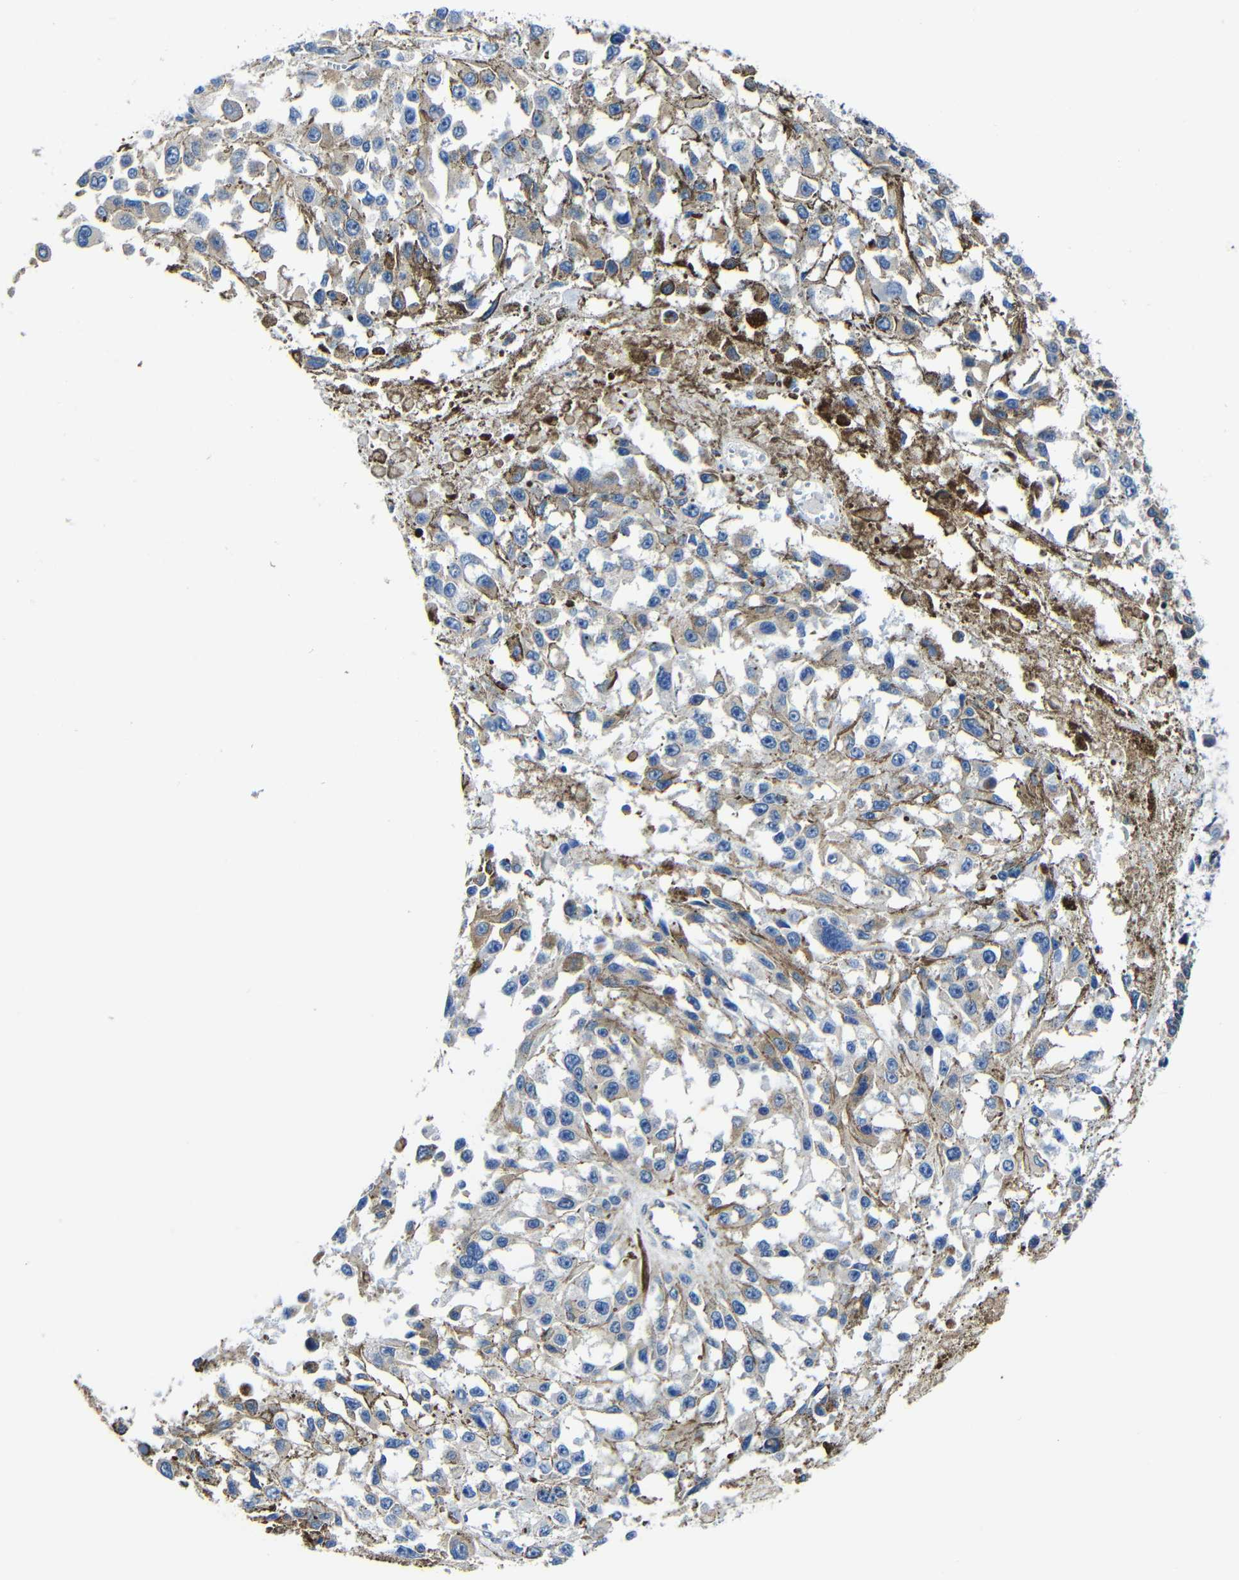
{"staining": {"intensity": "weak", "quantity": "<25%", "location": "cytoplasmic/membranous"}, "tissue": "melanoma", "cell_type": "Tumor cells", "image_type": "cancer", "snomed": [{"axis": "morphology", "description": "Malignant melanoma, Metastatic site"}, {"axis": "topography", "description": "Lymph node"}], "caption": "DAB immunohistochemical staining of malignant melanoma (metastatic site) shows no significant expression in tumor cells.", "gene": "GIMAP2", "patient": {"sex": "male", "age": 59}}